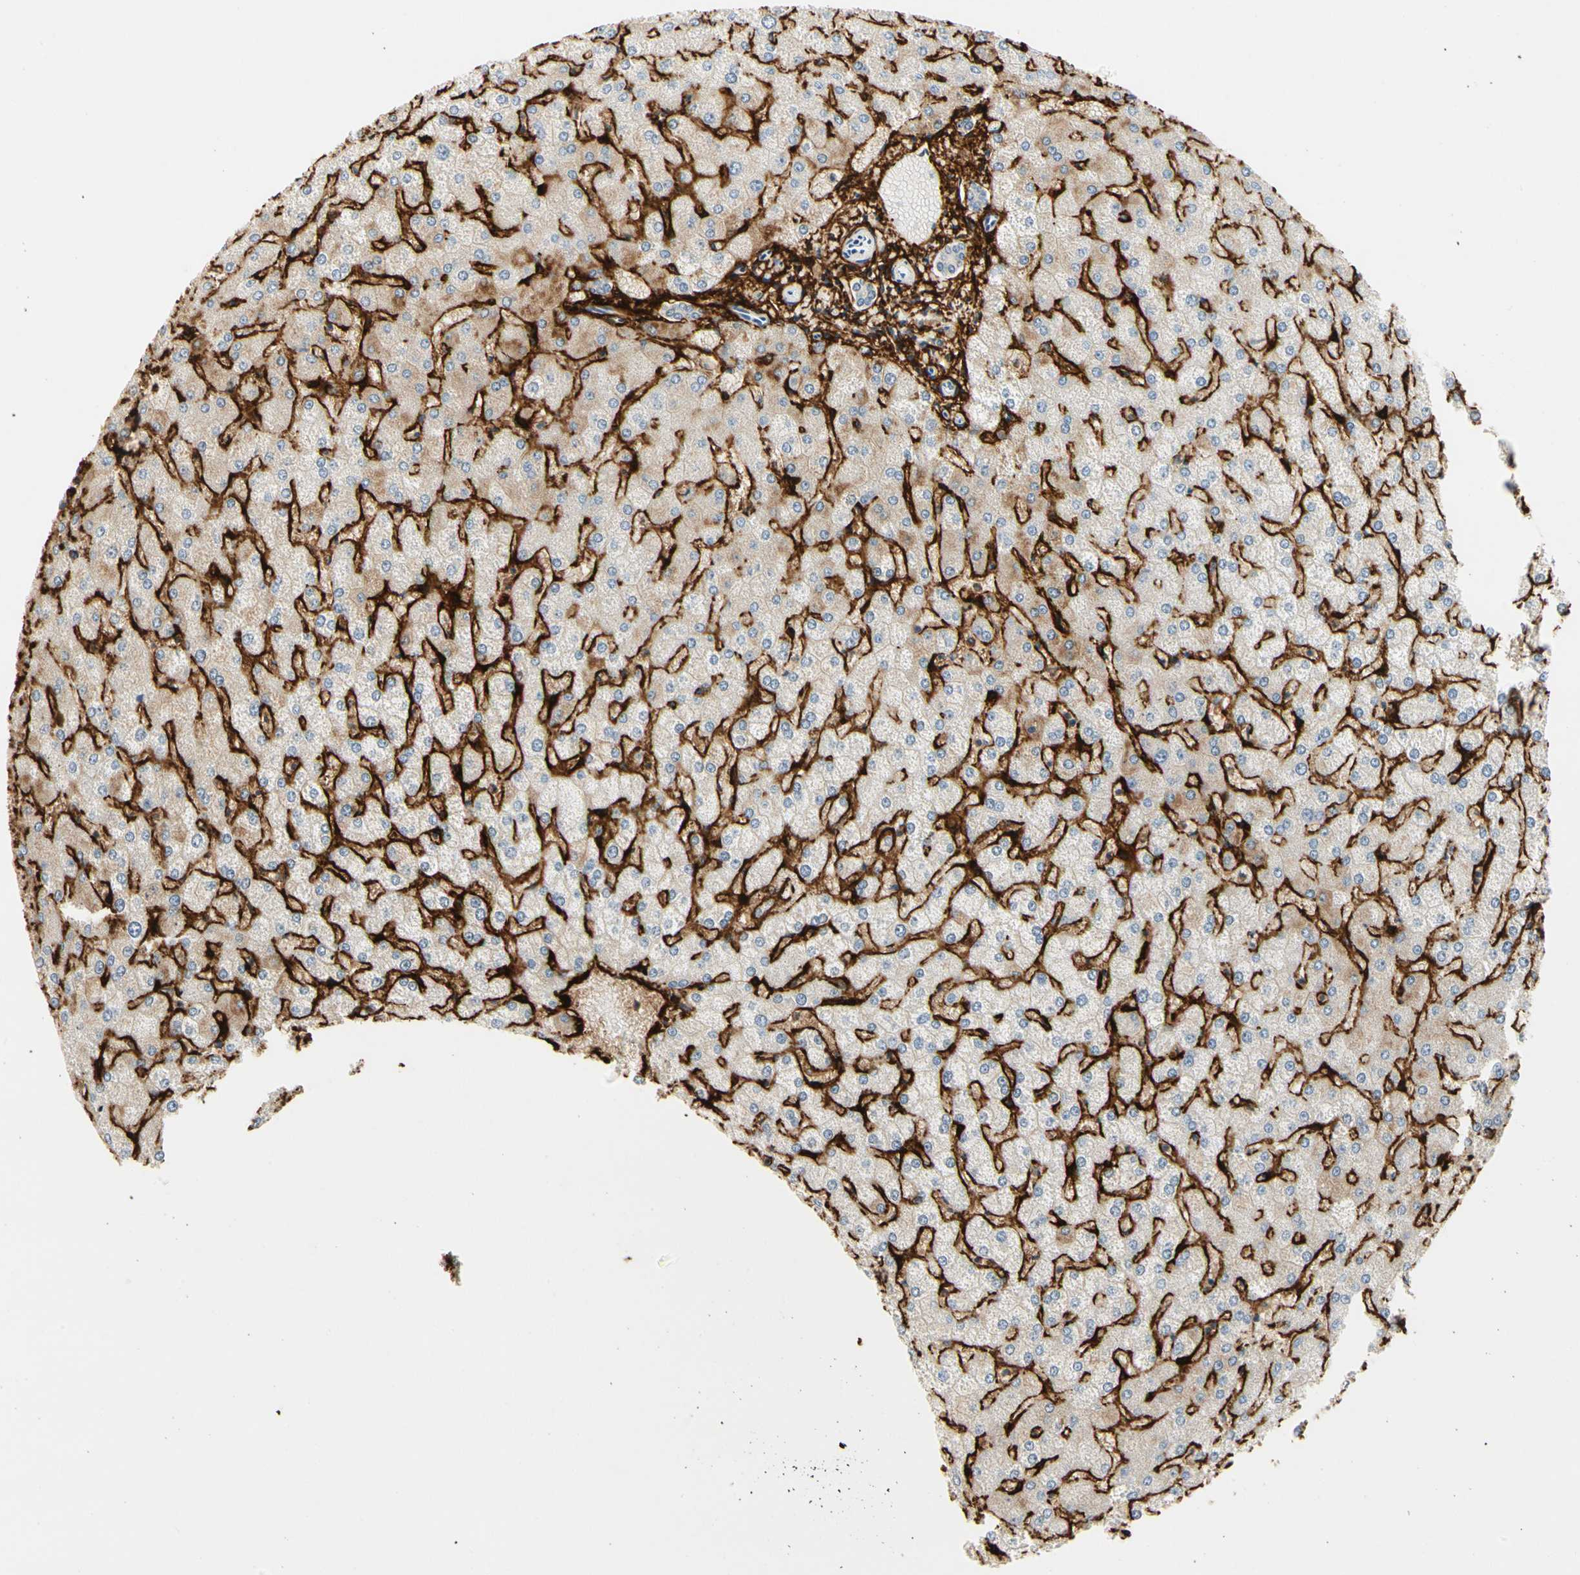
{"staining": {"intensity": "negative", "quantity": "none", "location": "none"}, "tissue": "liver", "cell_type": "Cholangiocytes", "image_type": "normal", "snomed": [{"axis": "morphology", "description": "Normal tissue, NOS"}, {"axis": "topography", "description": "Liver"}], "caption": "Liver stained for a protein using IHC demonstrates no staining cholangiocytes.", "gene": "GGT5", "patient": {"sex": "female", "age": 32}}